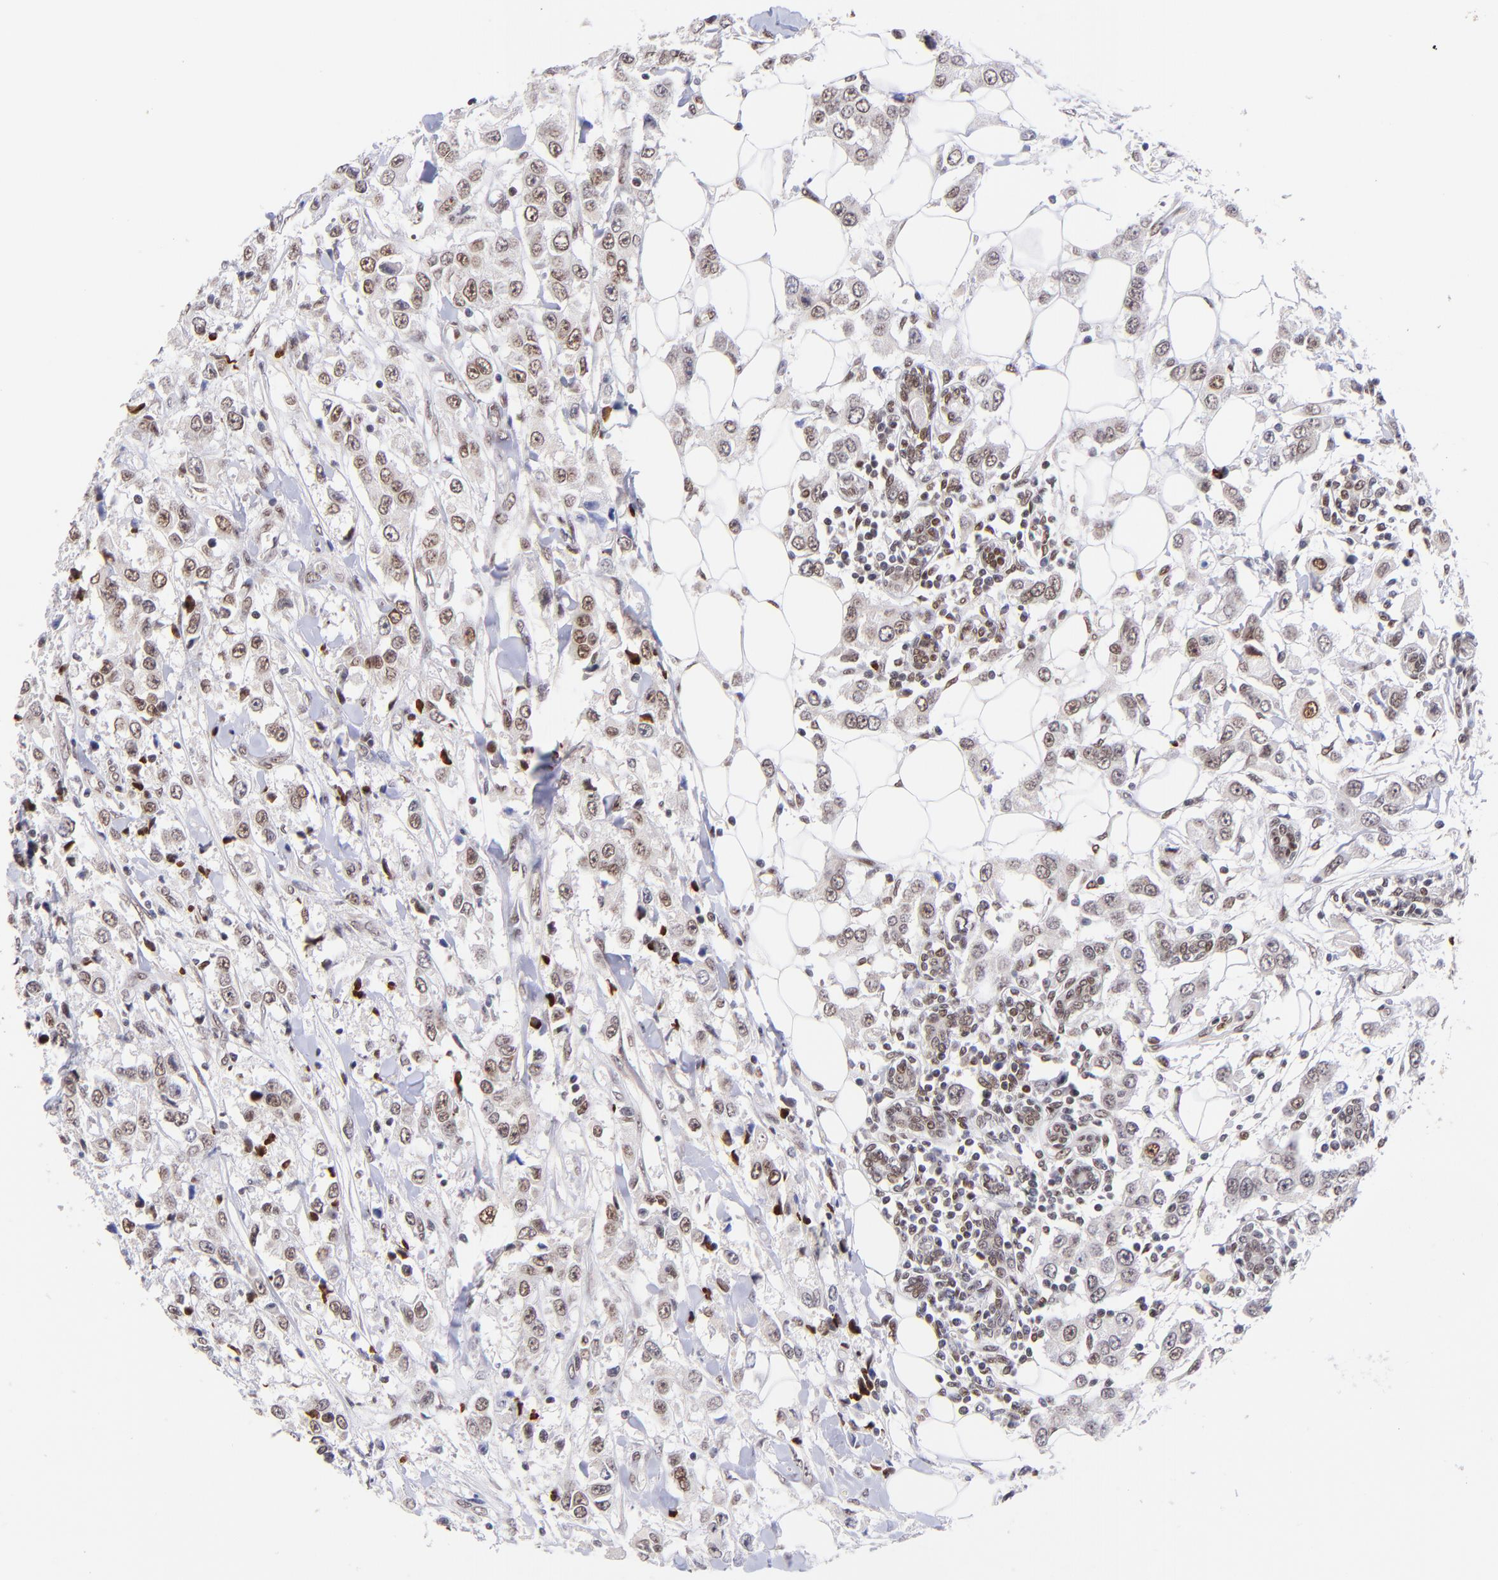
{"staining": {"intensity": "moderate", "quantity": ">75%", "location": "nuclear"}, "tissue": "breast cancer", "cell_type": "Tumor cells", "image_type": "cancer", "snomed": [{"axis": "morphology", "description": "Duct carcinoma"}, {"axis": "topography", "description": "Breast"}], "caption": "Breast infiltrating ductal carcinoma stained with a brown dye displays moderate nuclear positive expression in about >75% of tumor cells.", "gene": "MIDEAS", "patient": {"sex": "female", "age": 58}}